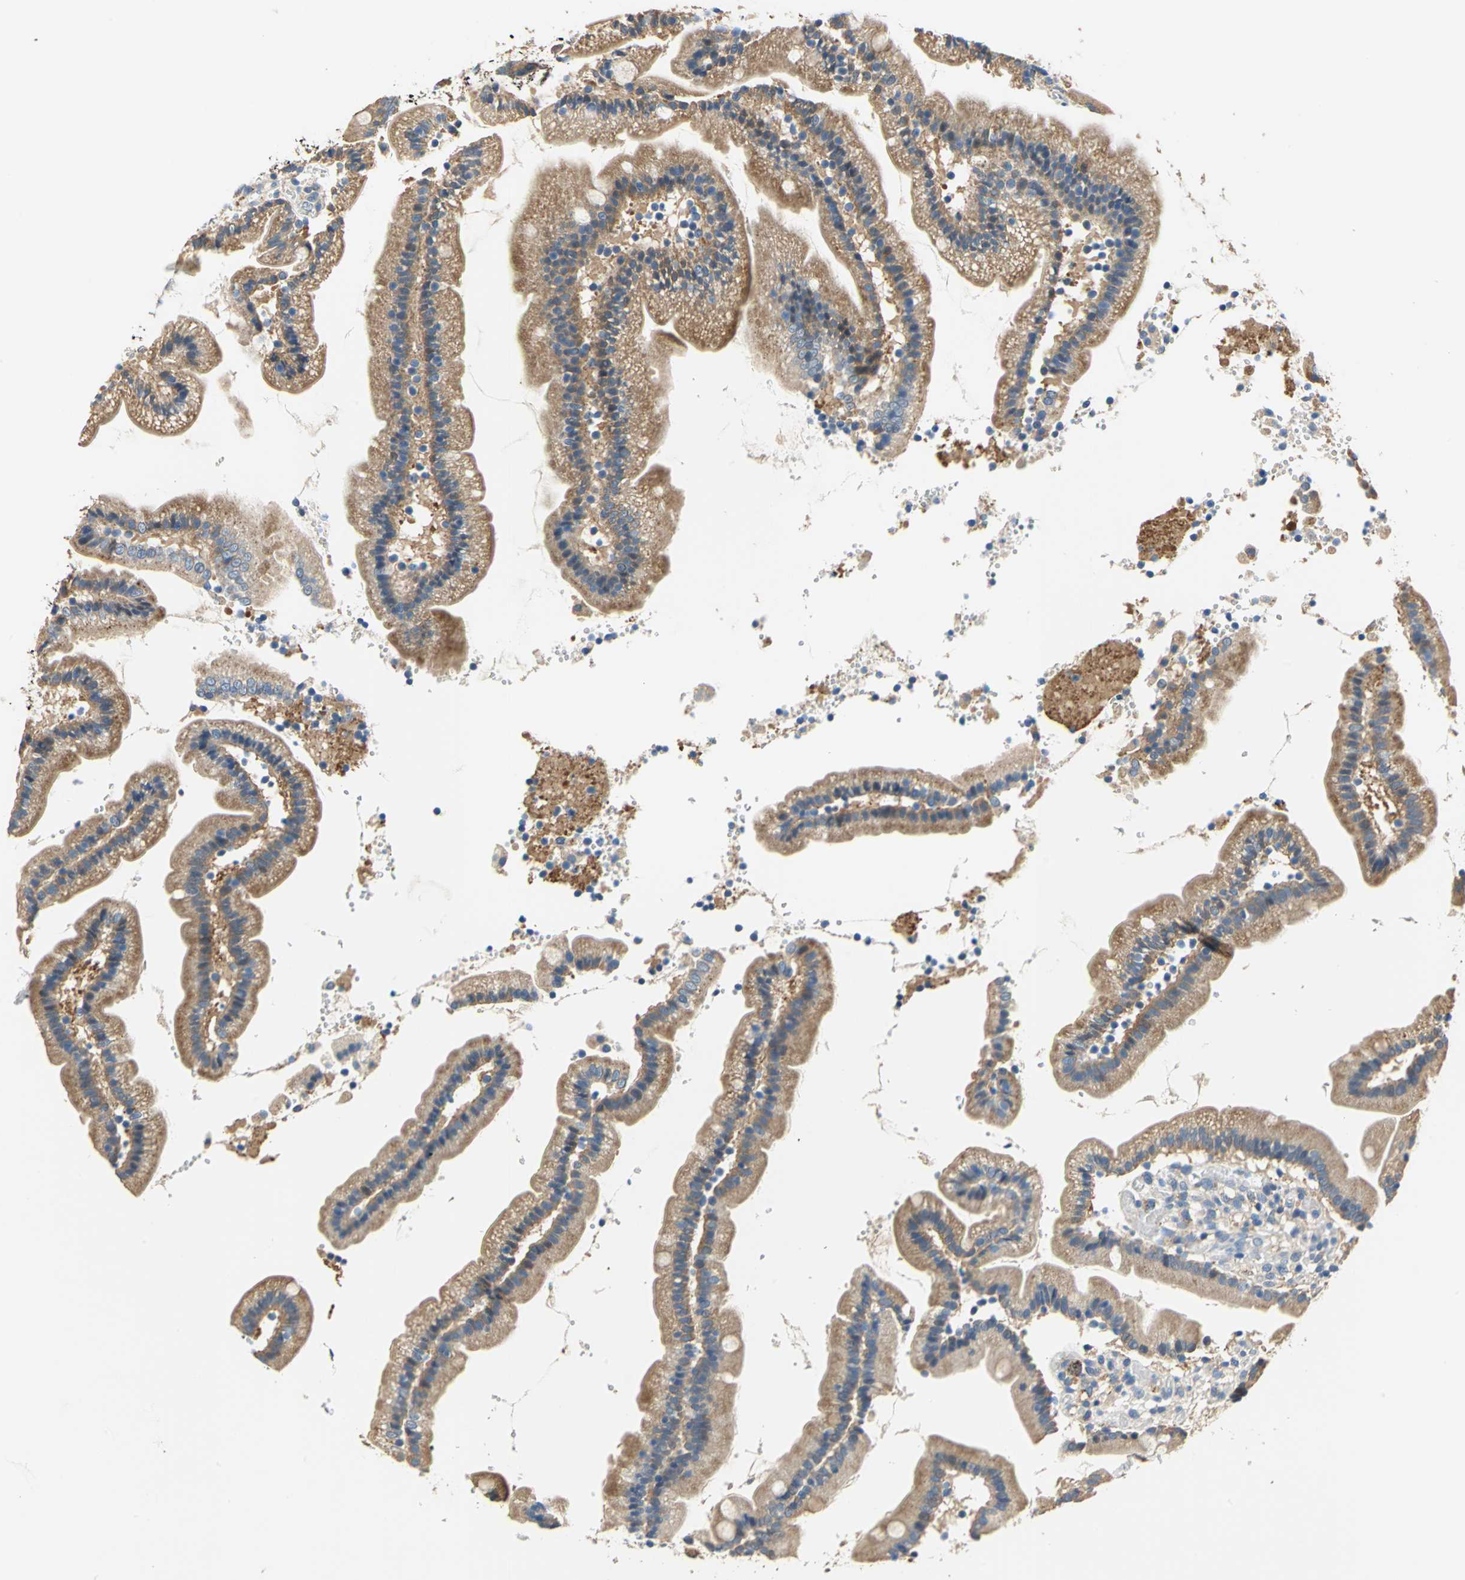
{"staining": {"intensity": "moderate", "quantity": ">75%", "location": "cytoplasmic/membranous"}, "tissue": "duodenum", "cell_type": "Glandular cells", "image_type": "normal", "snomed": [{"axis": "morphology", "description": "Normal tissue, NOS"}, {"axis": "topography", "description": "Duodenum"}], "caption": "The histopathology image displays immunohistochemical staining of unremarkable duodenum. There is moderate cytoplasmic/membranous positivity is appreciated in about >75% of glandular cells.", "gene": "RASD2", "patient": {"sex": "male", "age": 66}}